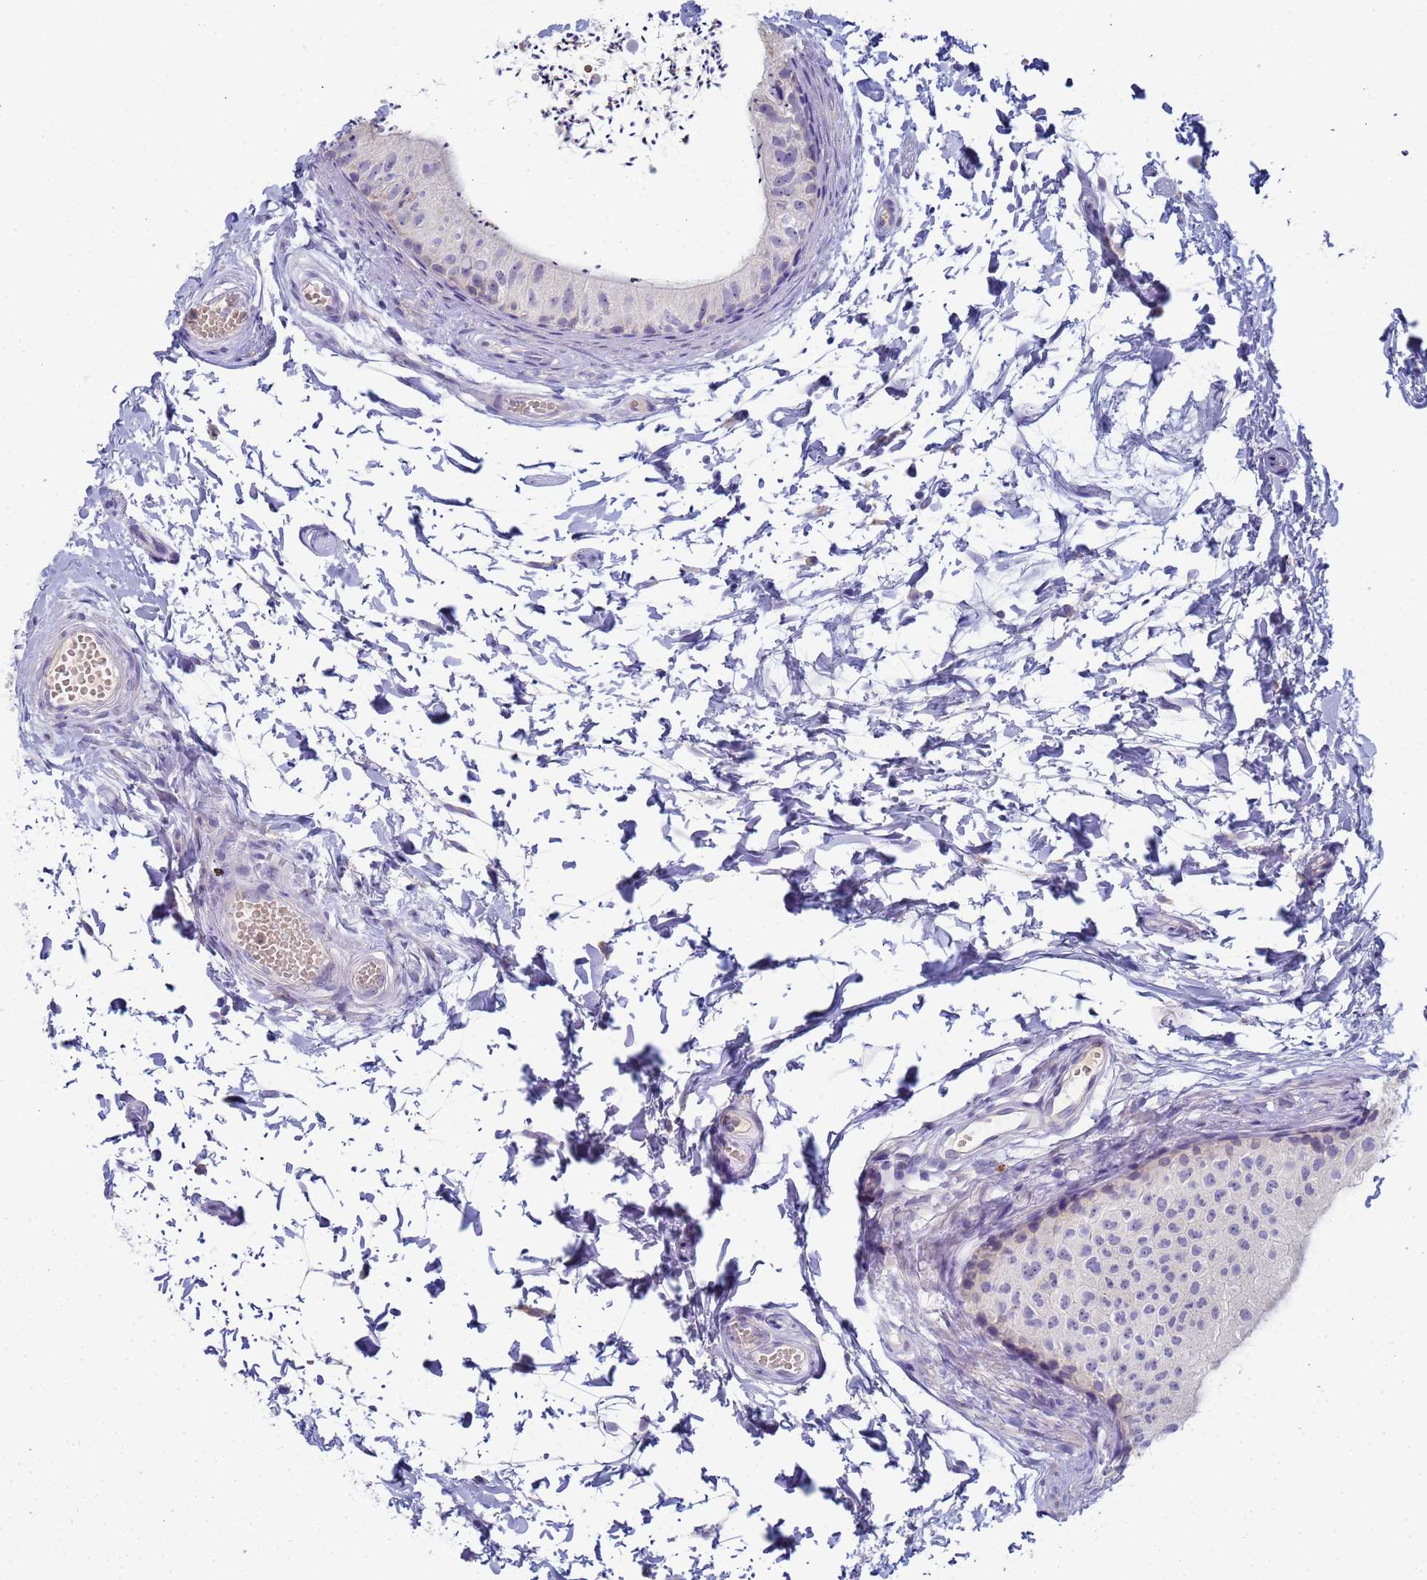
{"staining": {"intensity": "negative", "quantity": "none", "location": "none"}, "tissue": "epididymis", "cell_type": "Glandular cells", "image_type": "normal", "snomed": [{"axis": "morphology", "description": "Normal tissue, NOS"}, {"axis": "topography", "description": "Epididymis"}], "caption": "This is an immunohistochemistry photomicrograph of benign human epididymis. There is no positivity in glandular cells.", "gene": "CR1", "patient": {"sex": "male", "age": 50}}